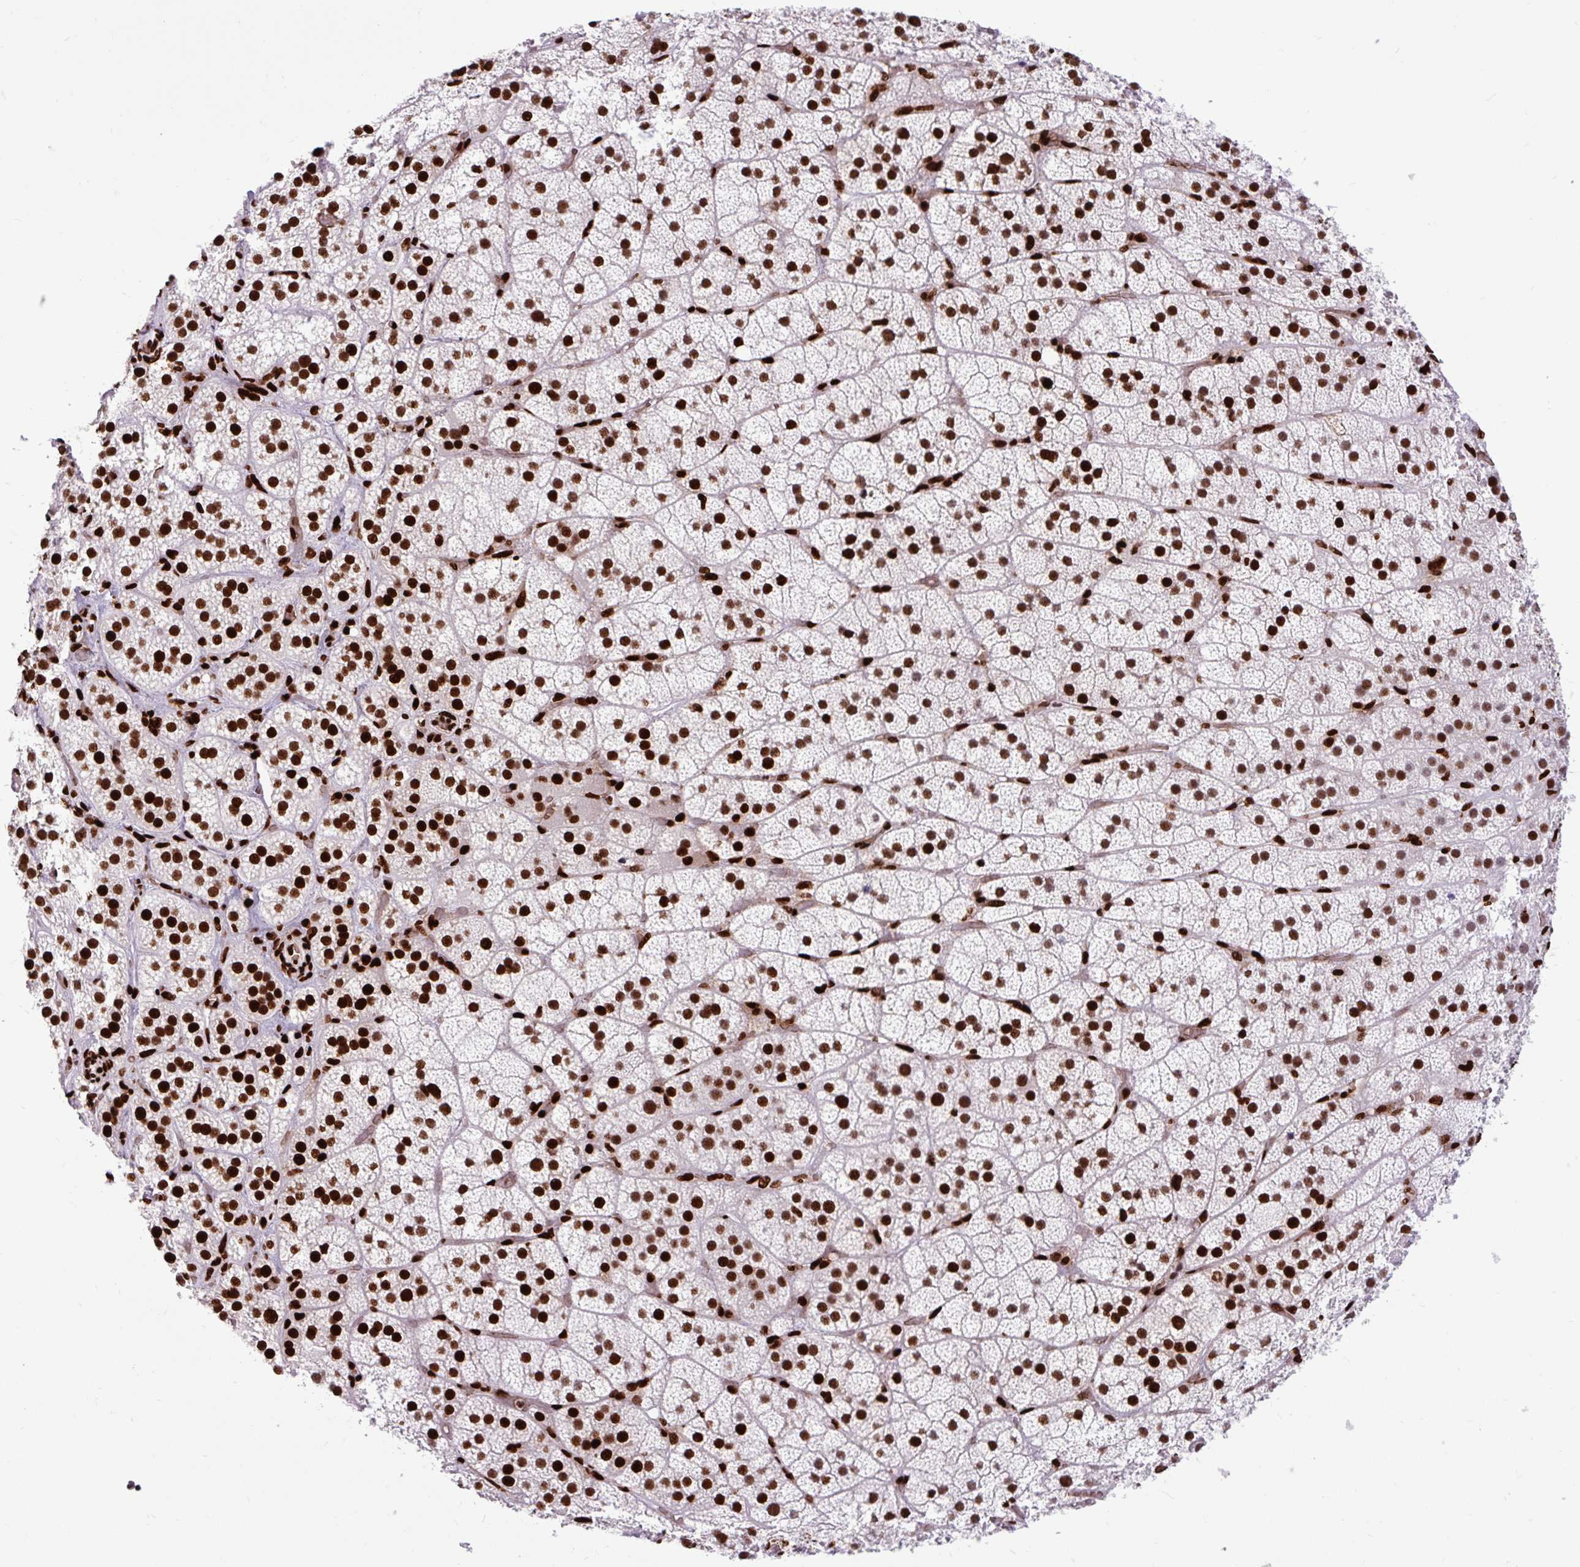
{"staining": {"intensity": "strong", "quantity": ">75%", "location": "nuclear"}, "tissue": "adrenal gland", "cell_type": "Glandular cells", "image_type": "normal", "snomed": [{"axis": "morphology", "description": "Normal tissue, NOS"}, {"axis": "topography", "description": "Adrenal gland"}], "caption": "Approximately >75% of glandular cells in benign human adrenal gland display strong nuclear protein expression as visualized by brown immunohistochemical staining.", "gene": "FUS", "patient": {"sex": "male", "age": 57}}